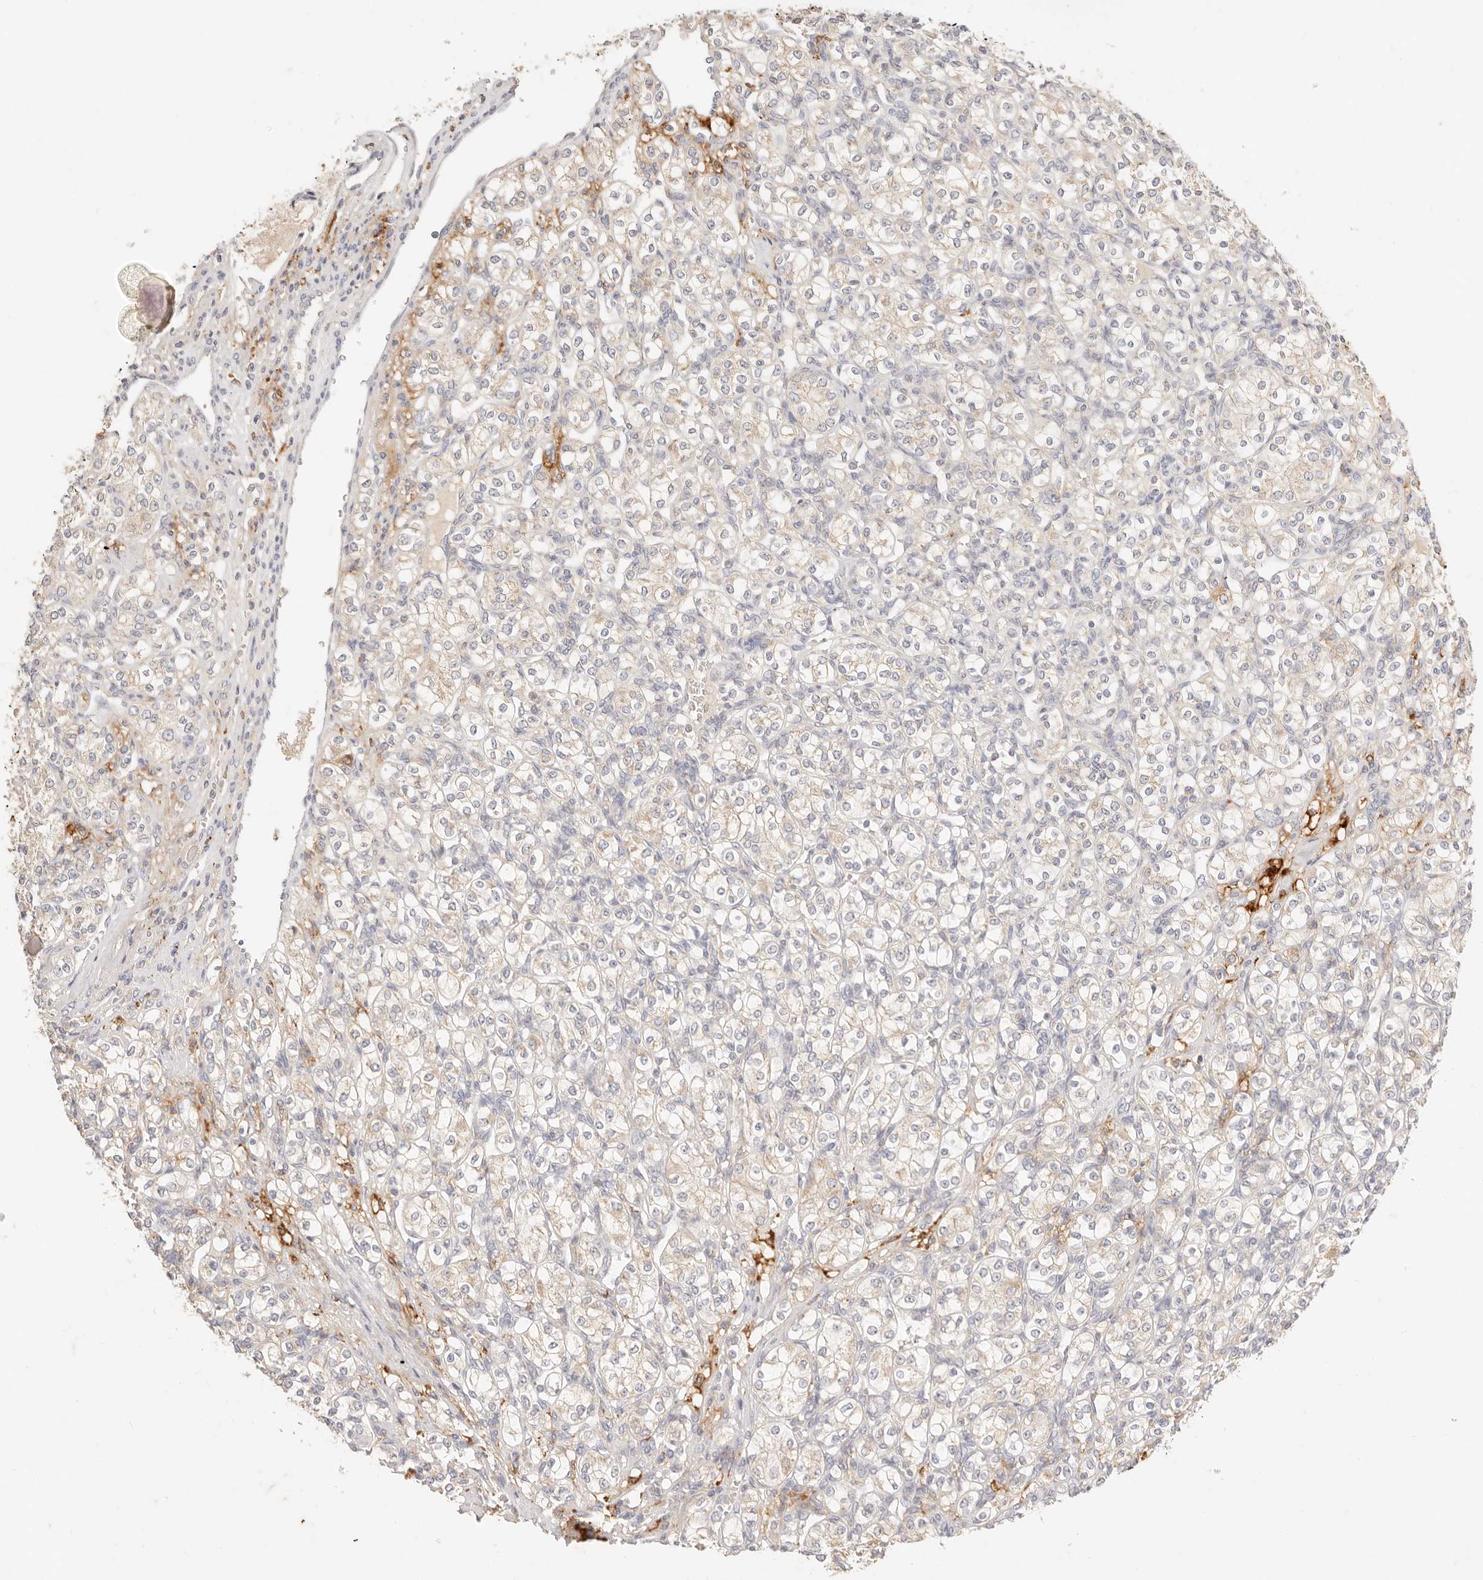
{"staining": {"intensity": "weak", "quantity": "<25%", "location": "cytoplasmic/membranous"}, "tissue": "renal cancer", "cell_type": "Tumor cells", "image_type": "cancer", "snomed": [{"axis": "morphology", "description": "Adenocarcinoma, NOS"}, {"axis": "topography", "description": "Kidney"}], "caption": "Renal cancer stained for a protein using IHC displays no positivity tumor cells.", "gene": "HK2", "patient": {"sex": "male", "age": 77}}